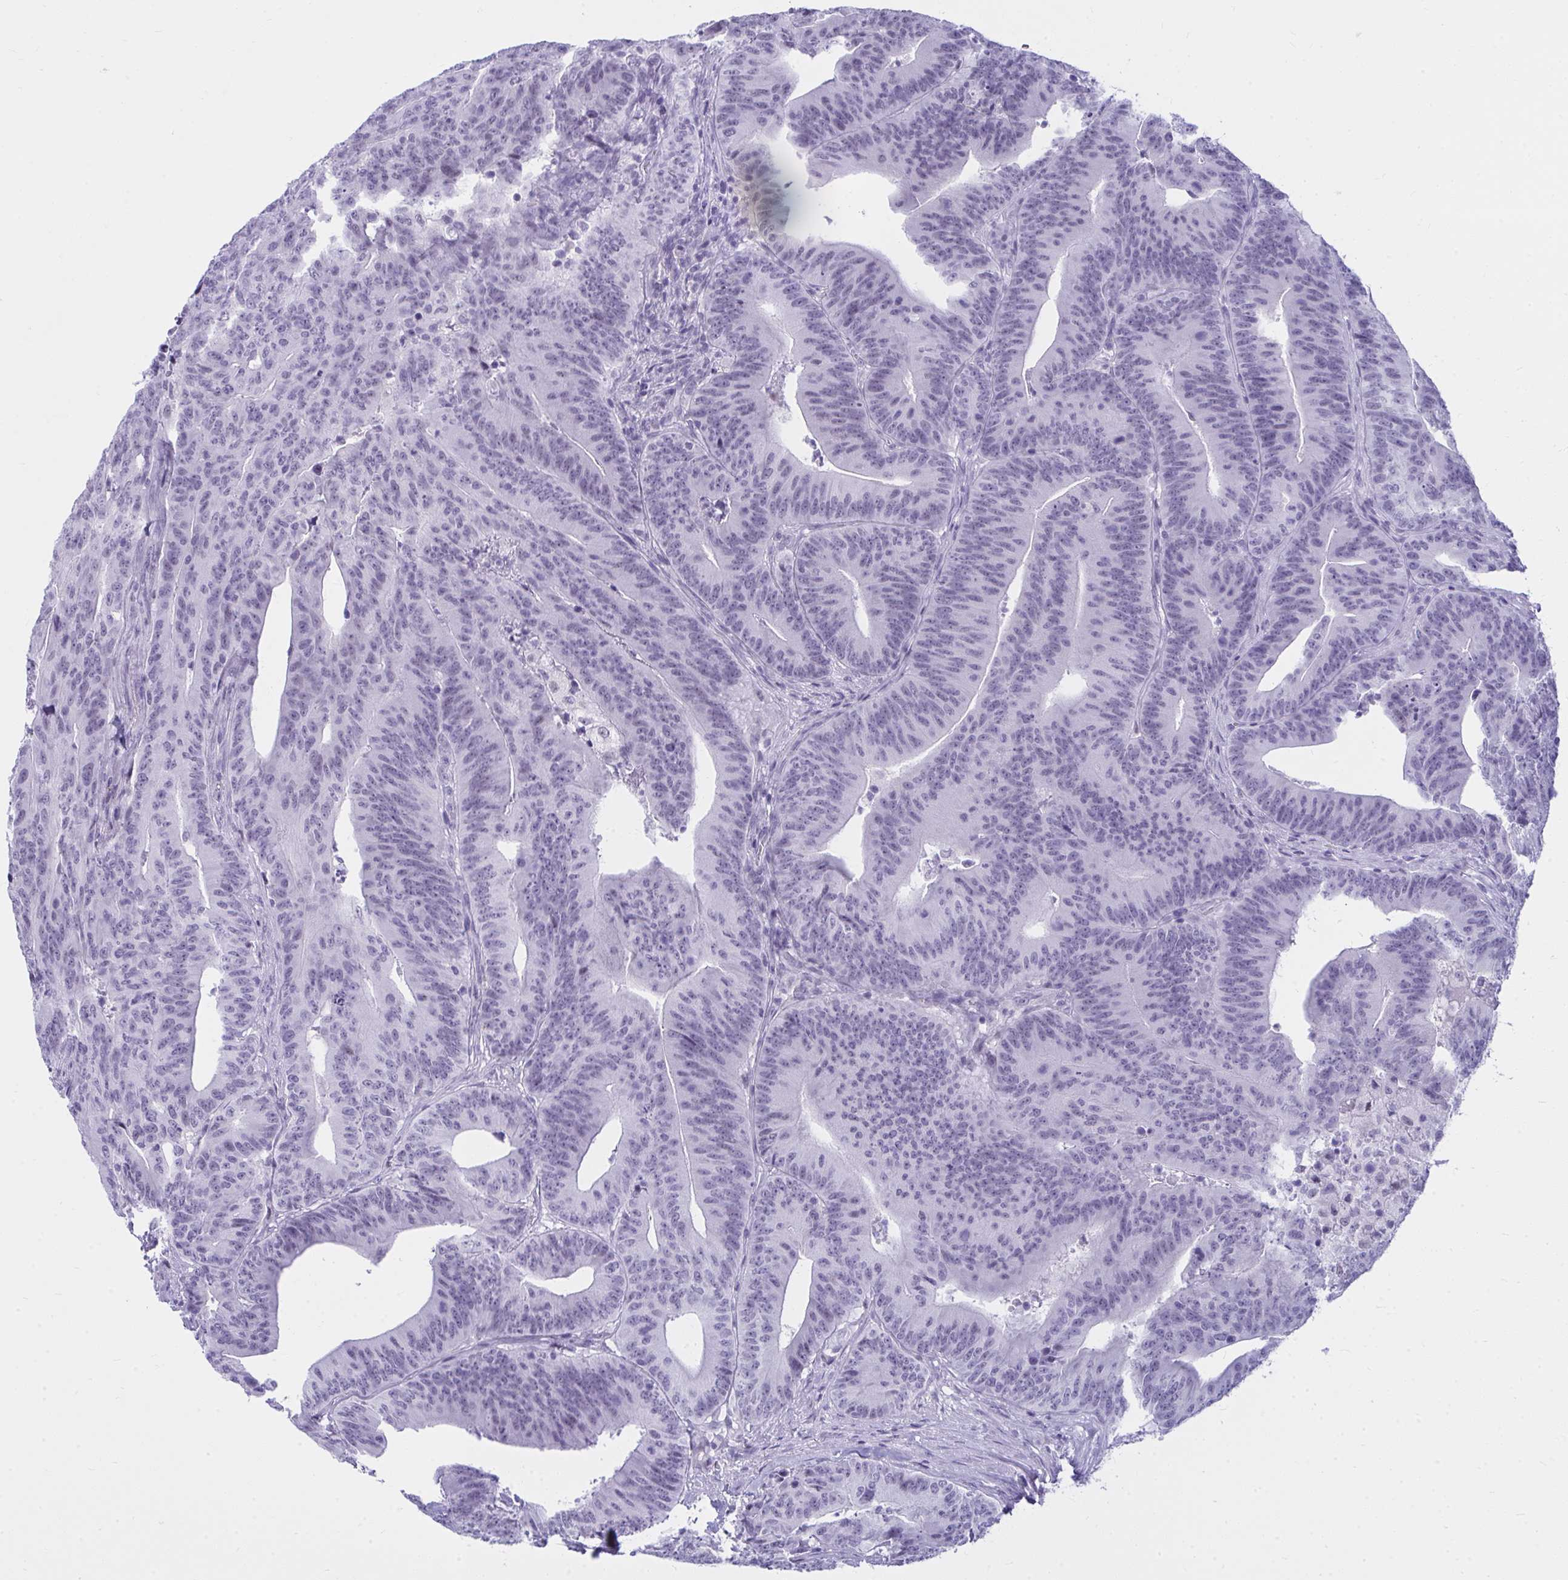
{"staining": {"intensity": "negative", "quantity": "none", "location": "none"}, "tissue": "colorectal cancer", "cell_type": "Tumor cells", "image_type": "cancer", "snomed": [{"axis": "morphology", "description": "Adenocarcinoma, NOS"}, {"axis": "topography", "description": "Colon"}], "caption": "Immunohistochemistry of colorectal cancer displays no positivity in tumor cells.", "gene": "OR5F1", "patient": {"sex": "female", "age": 78}}